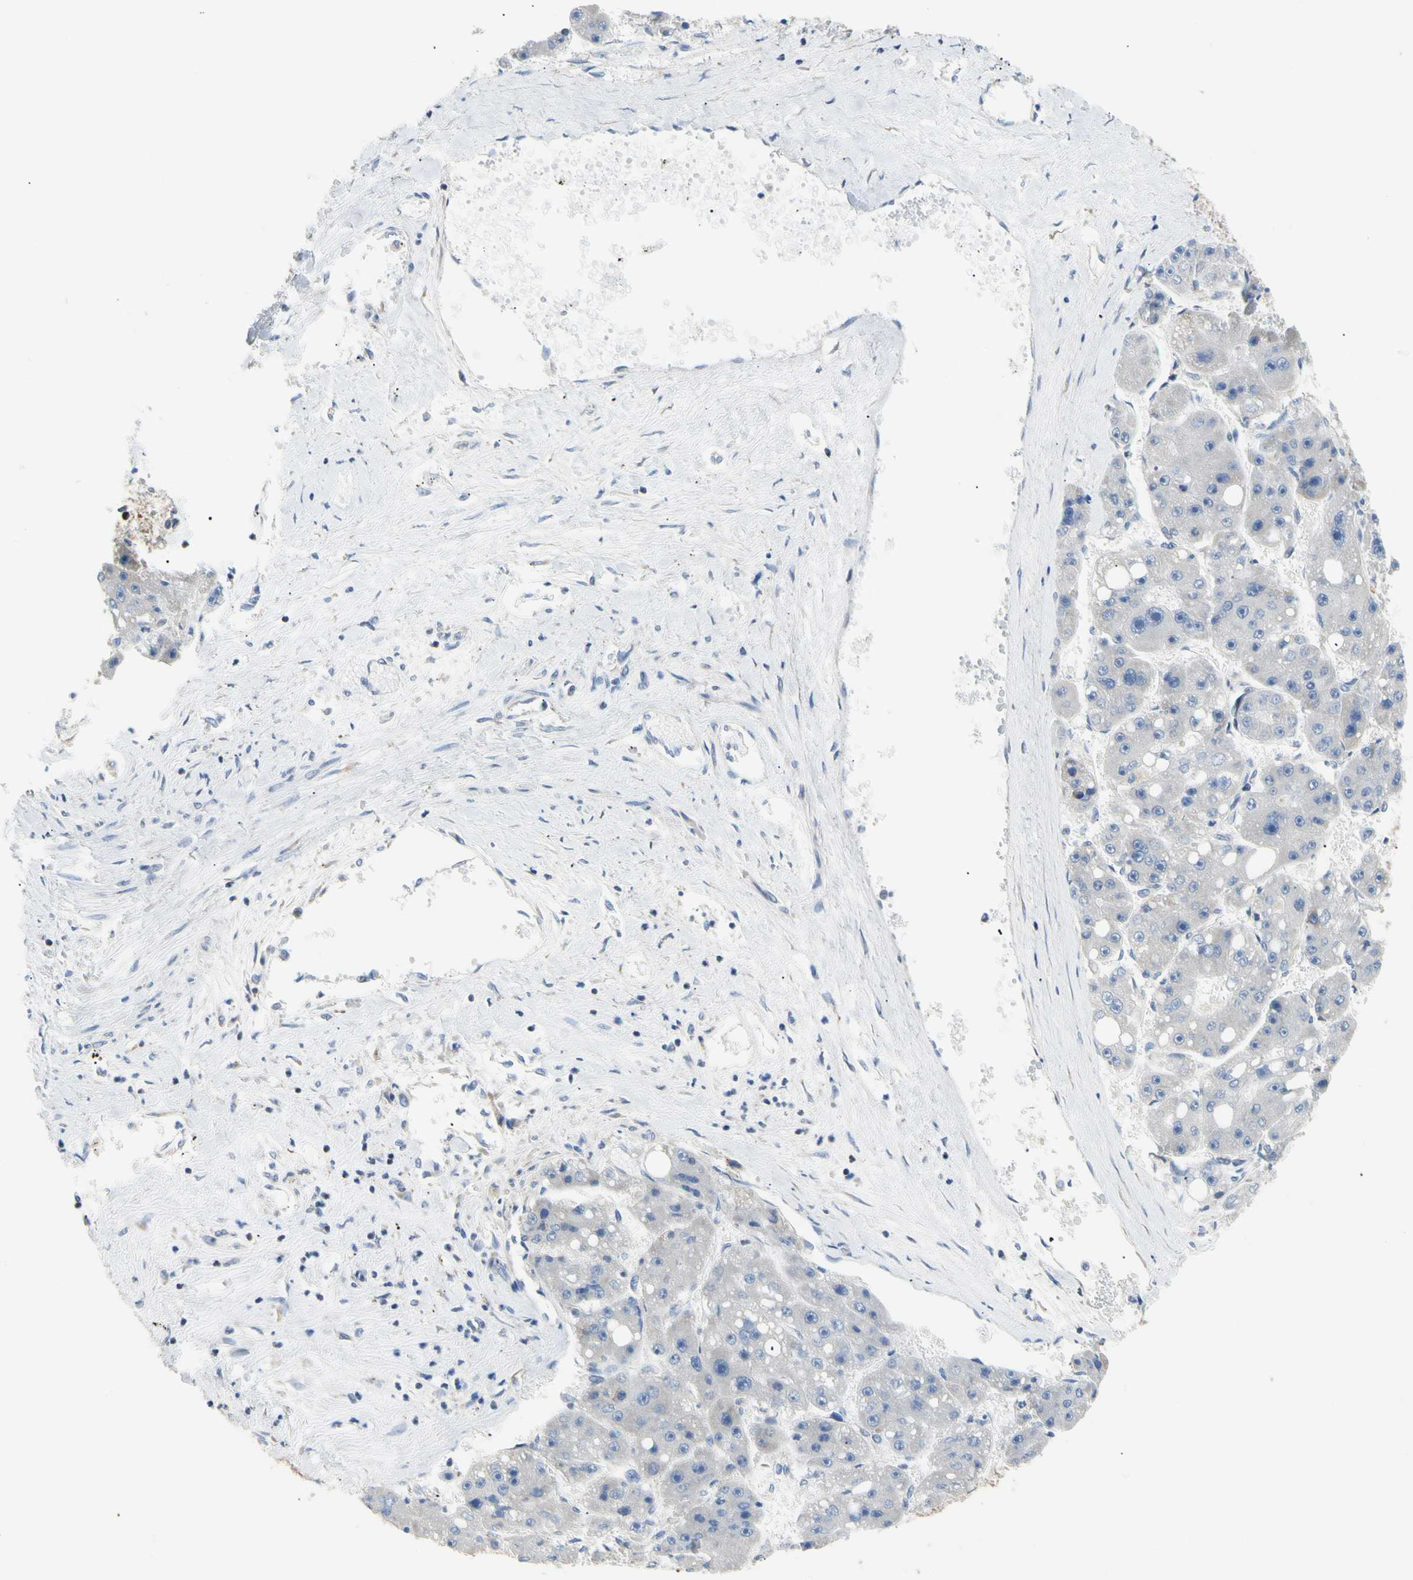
{"staining": {"intensity": "negative", "quantity": "none", "location": "none"}, "tissue": "liver cancer", "cell_type": "Tumor cells", "image_type": "cancer", "snomed": [{"axis": "morphology", "description": "Carcinoma, Hepatocellular, NOS"}, {"axis": "topography", "description": "Liver"}], "caption": "DAB (3,3'-diaminobenzidine) immunohistochemical staining of liver cancer (hepatocellular carcinoma) shows no significant staining in tumor cells.", "gene": "PLGRKT", "patient": {"sex": "female", "age": 61}}